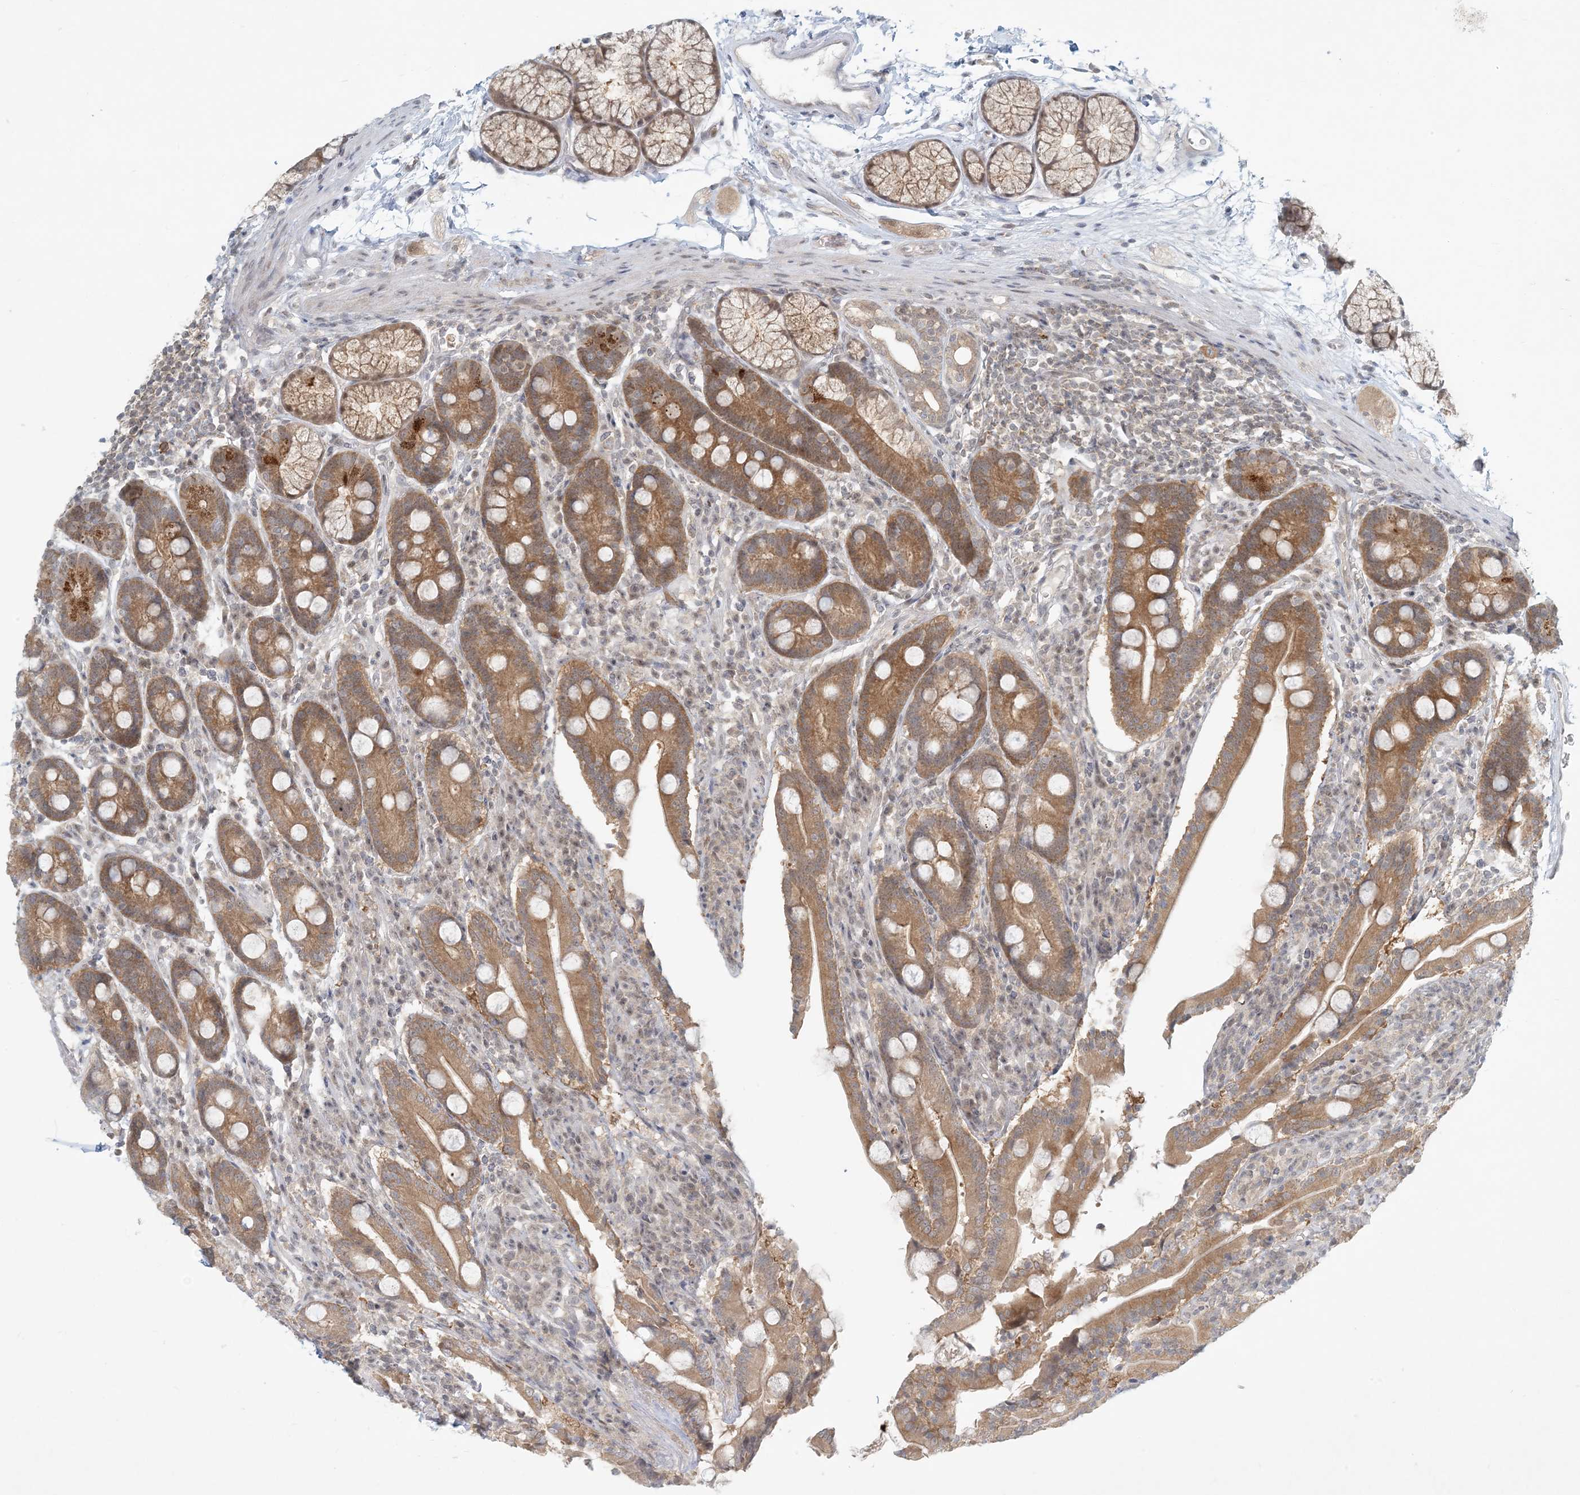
{"staining": {"intensity": "moderate", "quantity": ">75%", "location": "cytoplasmic/membranous"}, "tissue": "duodenum", "cell_type": "Glandular cells", "image_type": "normal", "snomed": [{"axis": "morphology", "description": "Normal tissue, NOS"}, {"axis": "topography", "description": "Duodenum"}], "caption": "IHC histopathology image of benign duodenum: duodenum stained using immunohistochemistry exhibits medium levels of moderate protein expression localized specifically in the cytoplasmic/membranous of glandular cells, appearing as a cytoplasmic/membranous brown color.", "gene": "OBI1", "patient": {"sex": "male", "age": 35}}